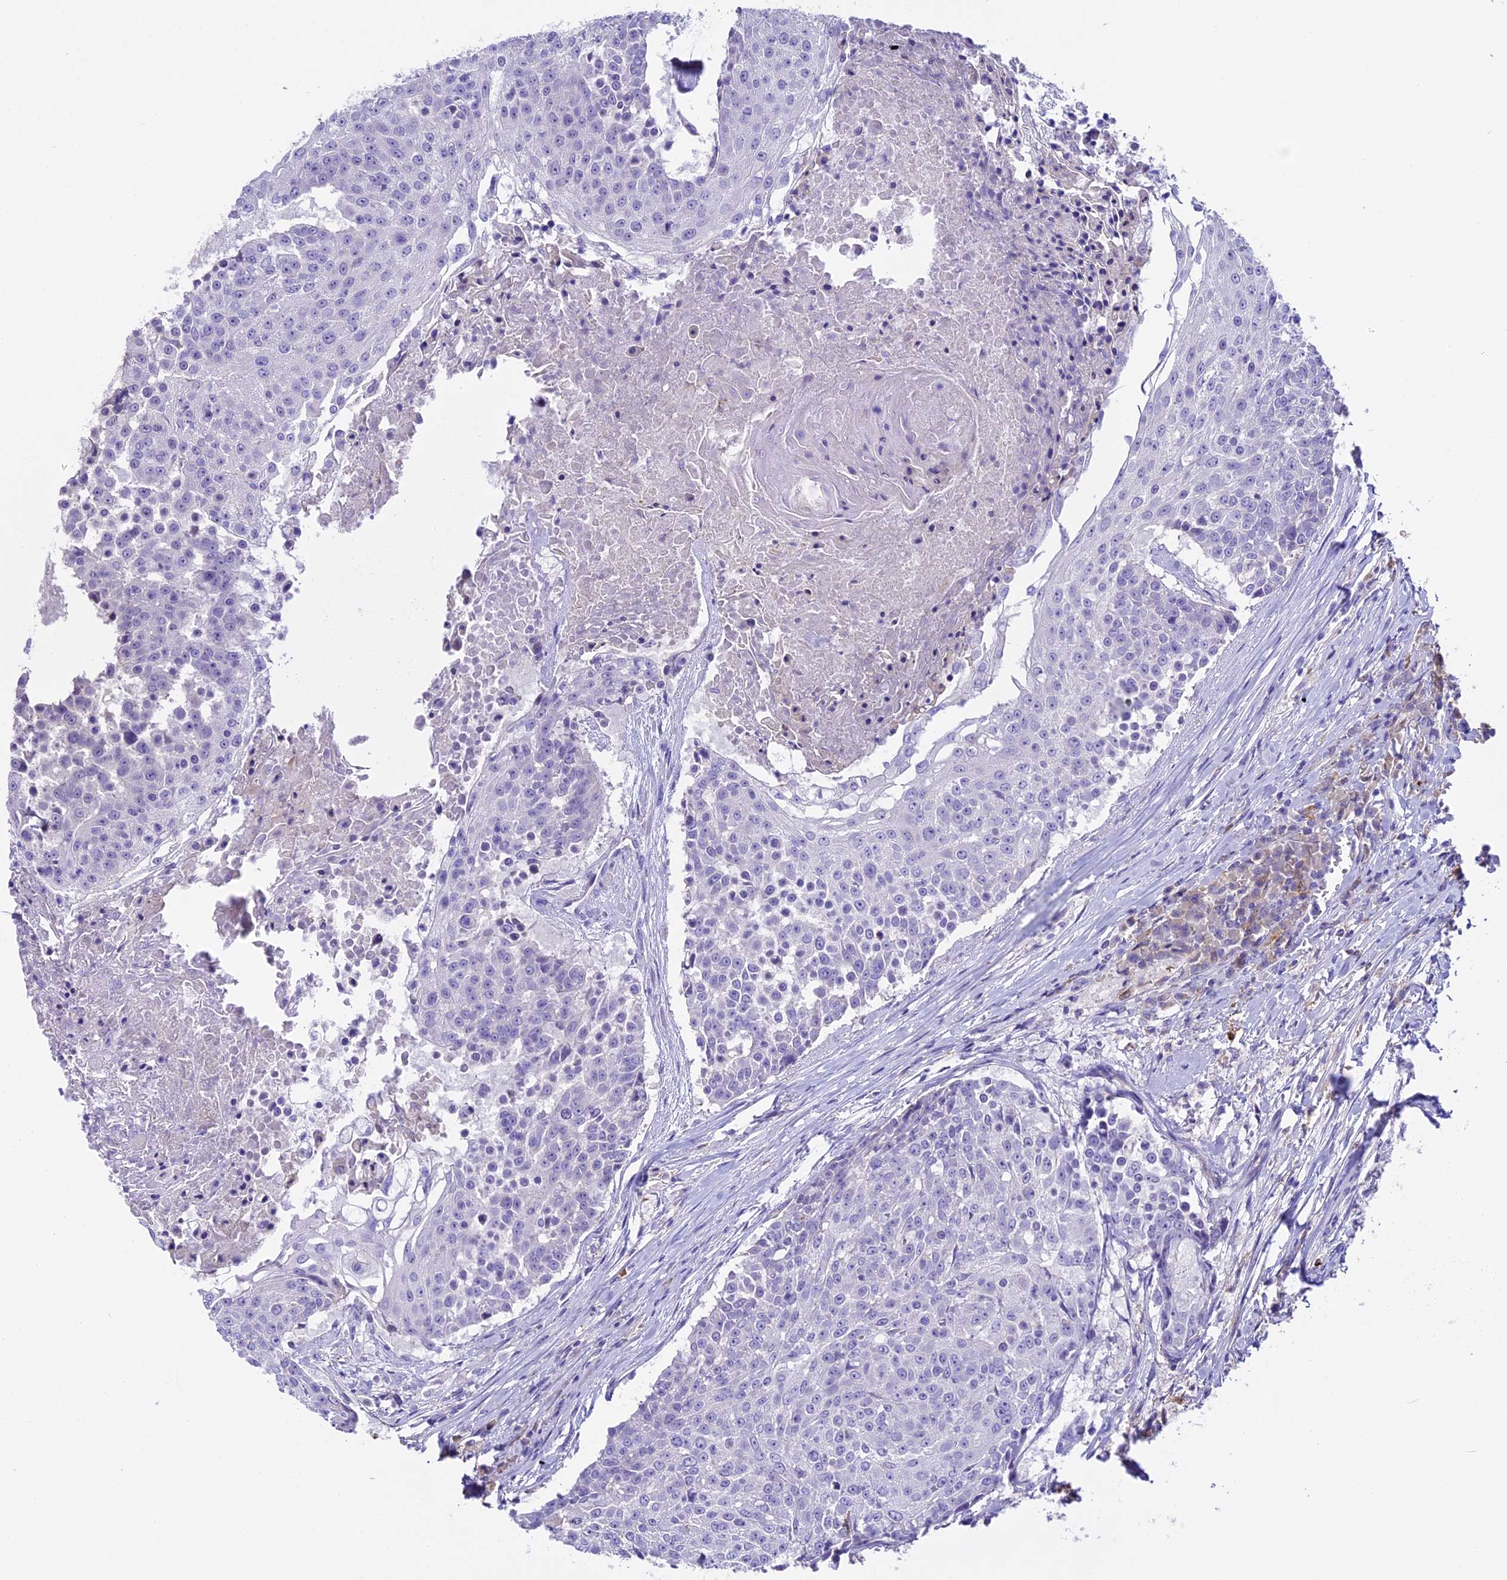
{"staining": {"intensity": "negative", "quantity": "none", "location": "none"}, "tissue": "urothelial cancer", "cell_type": "Tumor cells", "image_type": "cancer", "snomed": [{"axis": "morphology", "description": "Urothelial carcinoma, High grade"}, {"axis": "topography", "description": "Urinary bladder"}], "caption": "The photomicrograph exhibits no significant positivity in tumor cells of urothelial cancer.", "gene": "NOD2", "patient": {"sex": "female", "age": 63}}